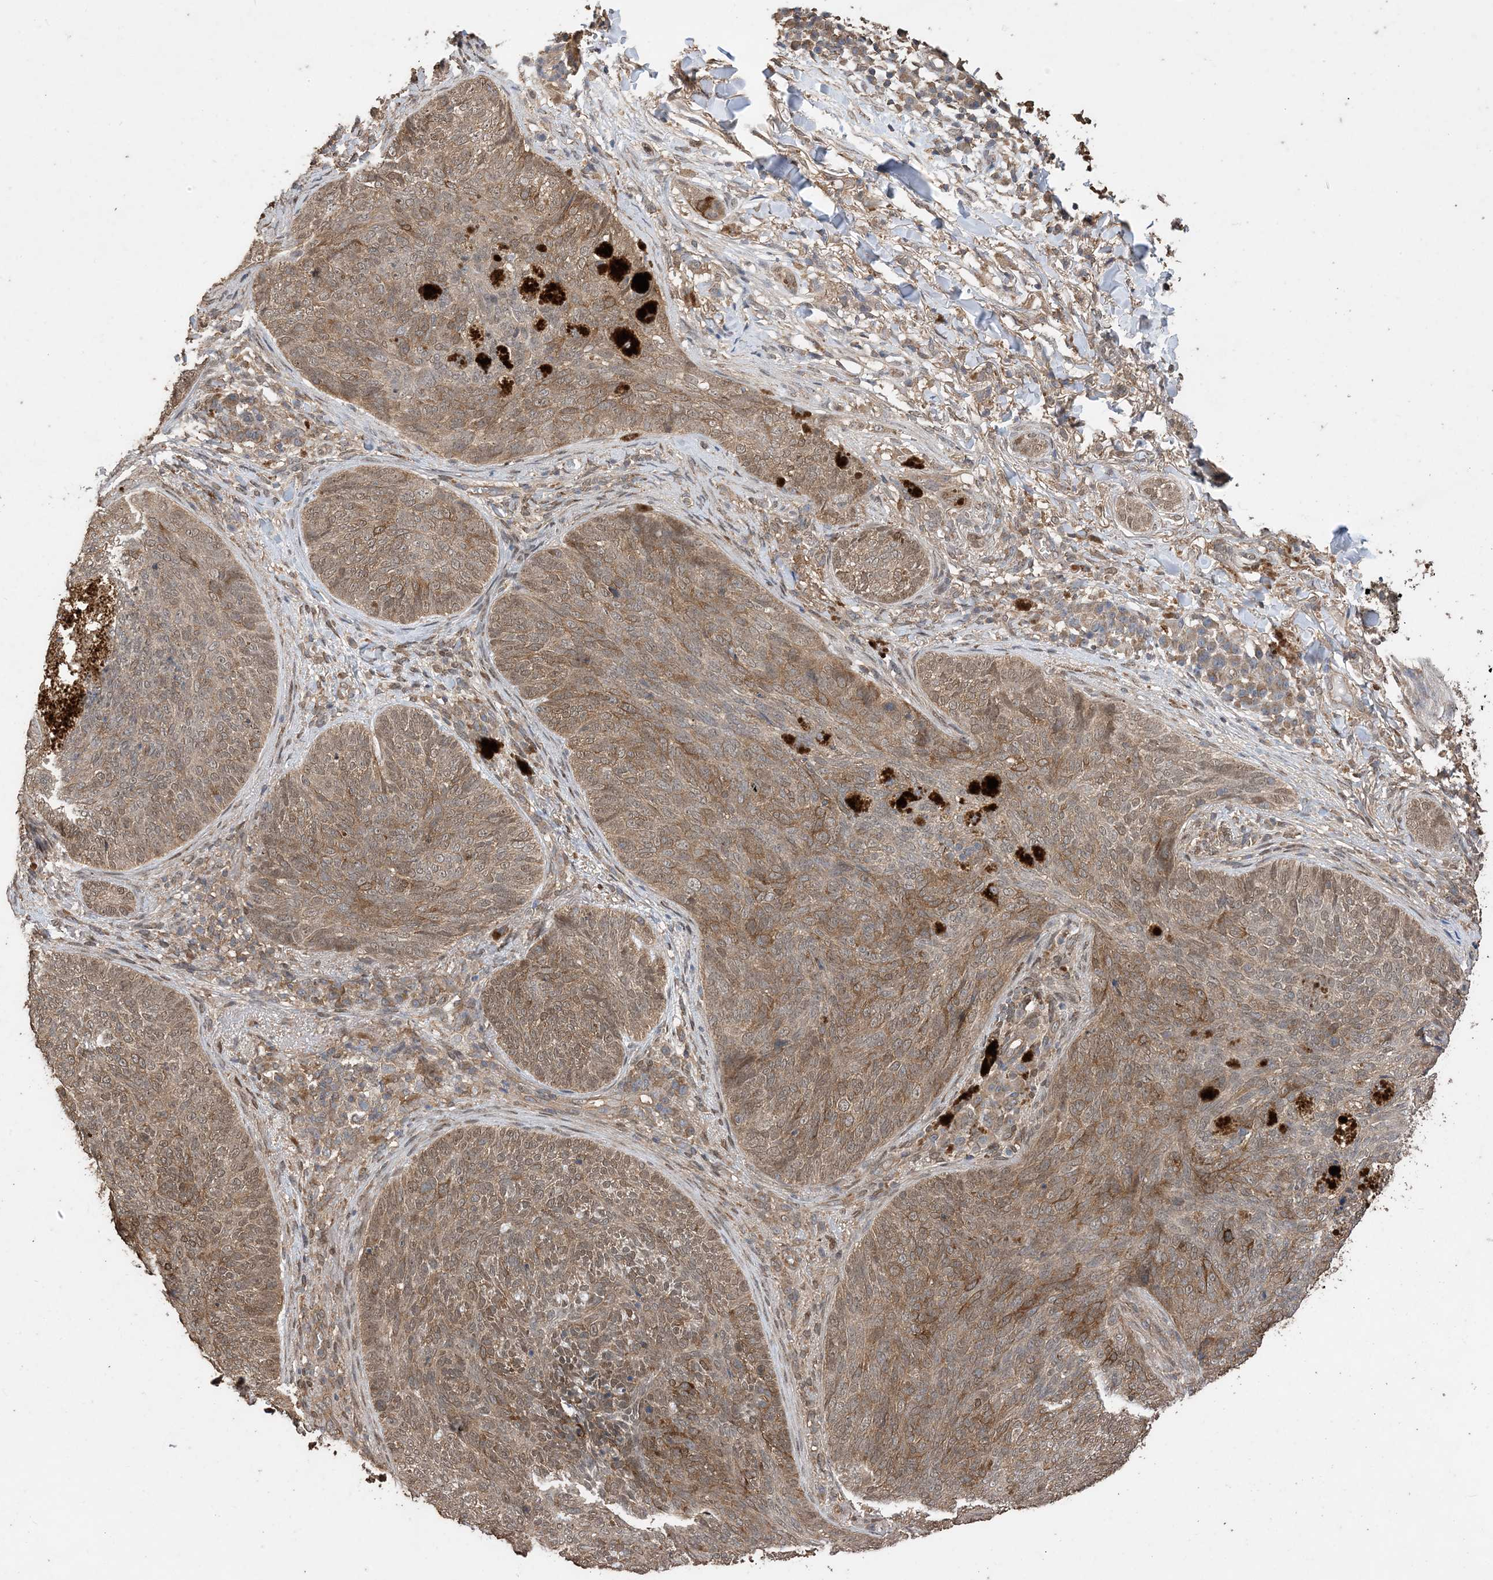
{"staining": {"intensity": "moderate", "quantity": ">75%", "location": "cytoplasmic/membranous,nuclear"}, "tissue": "skin cancer", "cell_type": "Tumor cells", "image_type": "cancer", "snomed": [{"axis": "morphology", "description": "Basal cell carcinoma"}, {"axis": "topography", "description": "Skin"}], "caption": "Protein expression analysis of skin cancer (basal cell carcinoma) demonstrates moderate cytoplasmic/membranous and nuclear expression in about >75% of tumor cells.", "gene": "ZKSCAN5", "patient": {"sex": "male", "age": 85}}